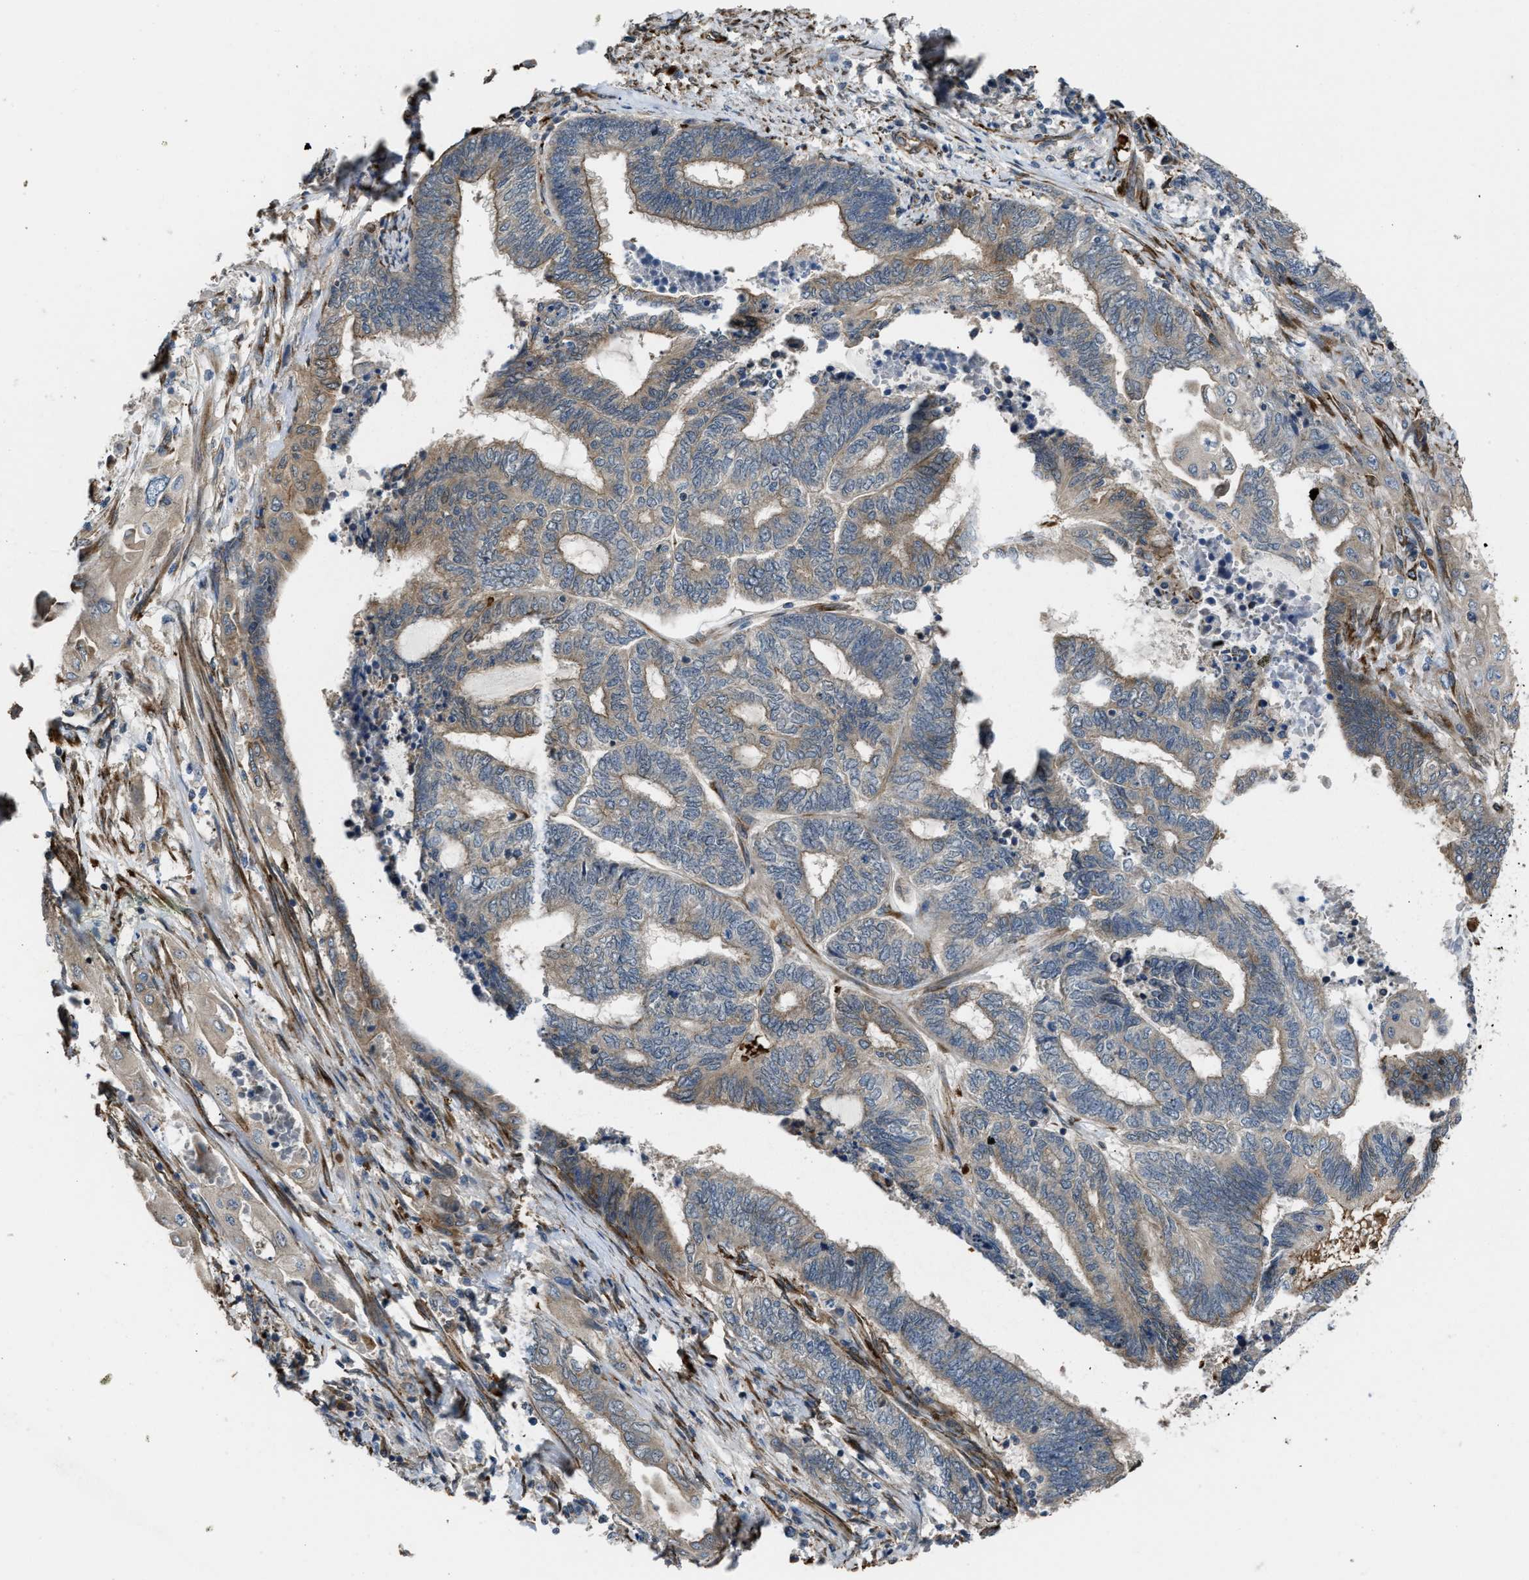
{"staining": {"intensity": "moderate", "quantity": "25%-75%", "location": "cytoplasmic/membranous"}, "tissue": "endometrial cancer", "cell_type": "Tumor cells", "image_type": "cancer", "snomed": [{"axis": "morphology", "description": "Adenocarcinoma, NOS"}, {"axis": "topography", "description": "Uterus"}, {"axis": "topography", "description": "Endometrium"}], "caption": "The immunohistochemical stain highlights moderate cytoplasmic/membranous positivity in tumor cells of endometrial cancer (adenocarcinoma) tissue. (IHC, brightfield microscopy, high magnification).", "gene": "SELENOM", "patient": {"sex": "female", "age": 70}}